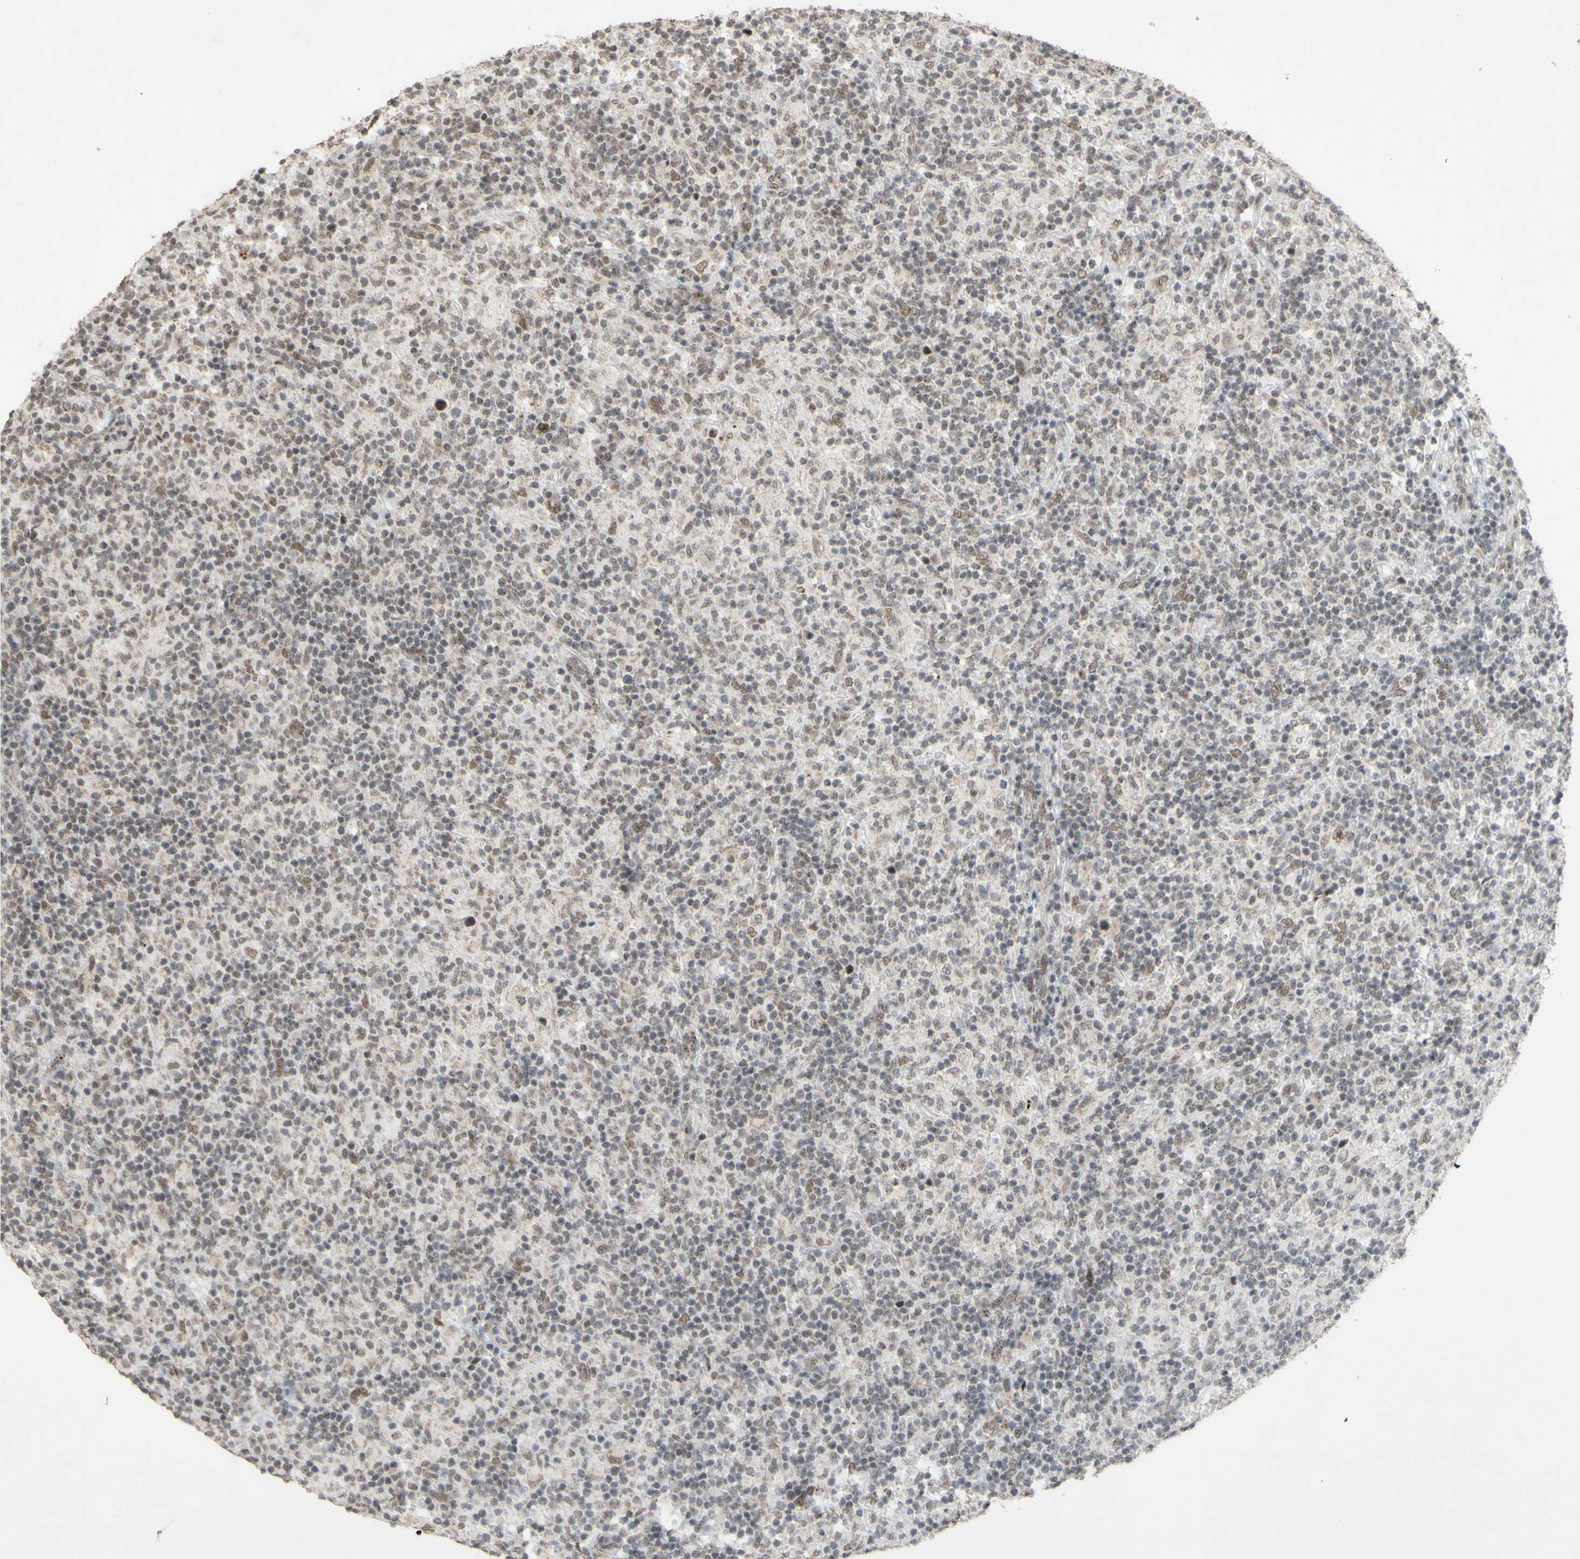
{"staining": {"intensity": "weak", "quantity": "25%-75%", "location": "nuclear"}, "tissue": "lymphoma", "cell_type": "Tumor cells", "image_type": "cancer", "snomed": [{"axis": "morphology", "description": "Hodgkin's disease, NOS"}, {"axis": "topography", "description": "Lymph node"}], "caption": "Immunohistochemical staining of lymphoma displays low levels of weak nuclear protein positivity in approximately 25%-75% of tumor cells.", "gene": "CENPB", "patient": {"sex": "male", "age": 70}}